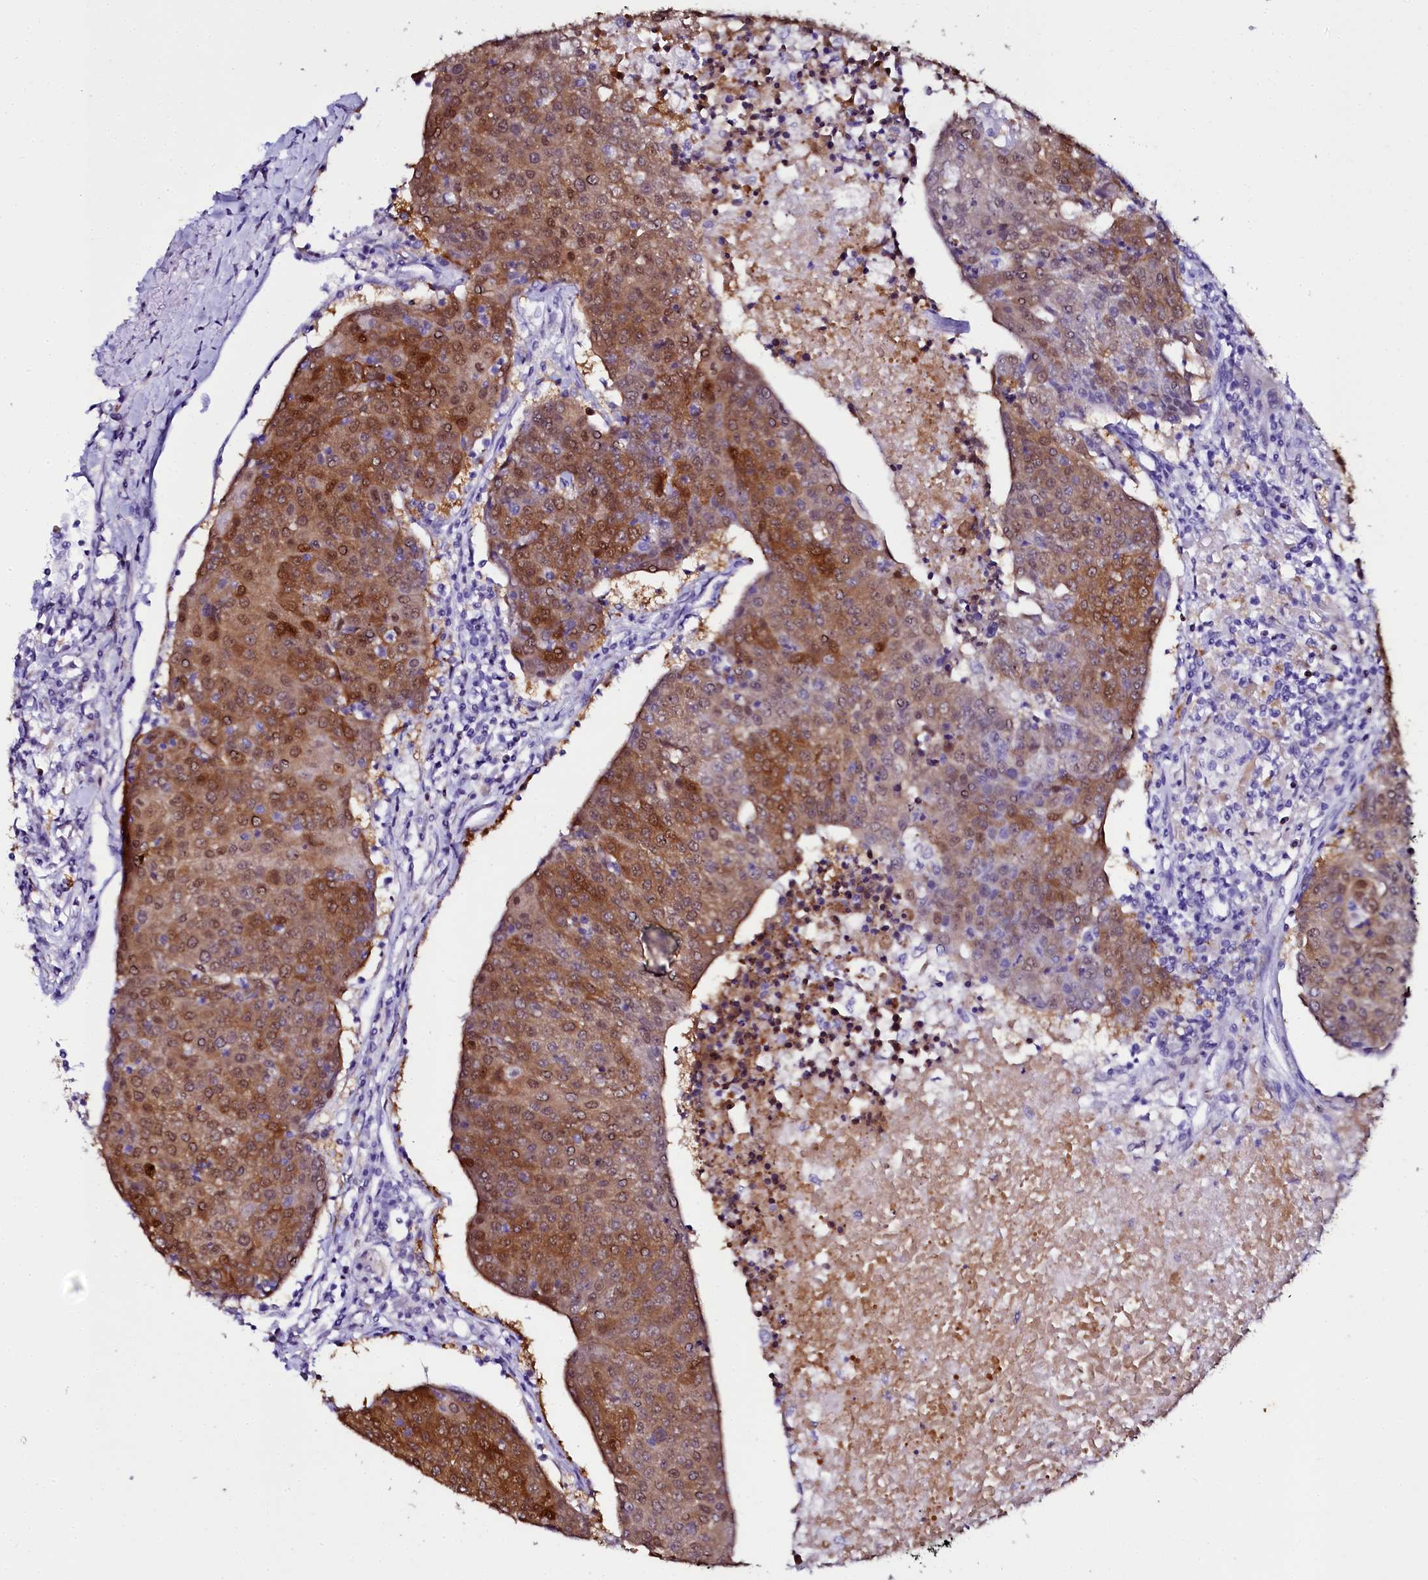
{"staining": {"intensity": "strong", "quantity": ">75%", "location": "cytoplasmic/membranous,nuclear"}, "tissue": "urothelial cancer", "cell_type": "Tumor cells", "image_type": "cancer", "snomed": [{"axis": "morphology", "description": "Urothelial carcinoma, High grade"}, {"axis": "topography", "description": "Urinary bladder"}], "caption": "A brown stain labels strong cytoplasmic/membranous and nuclear positivity of a protein in urothelial carcinoma (high-grade) tumor cells. (brown staining indicates protein expression, while blue staining denotes nuclei).", "gene": "SORD", "patient": {"sex": "female", "age": 85}}